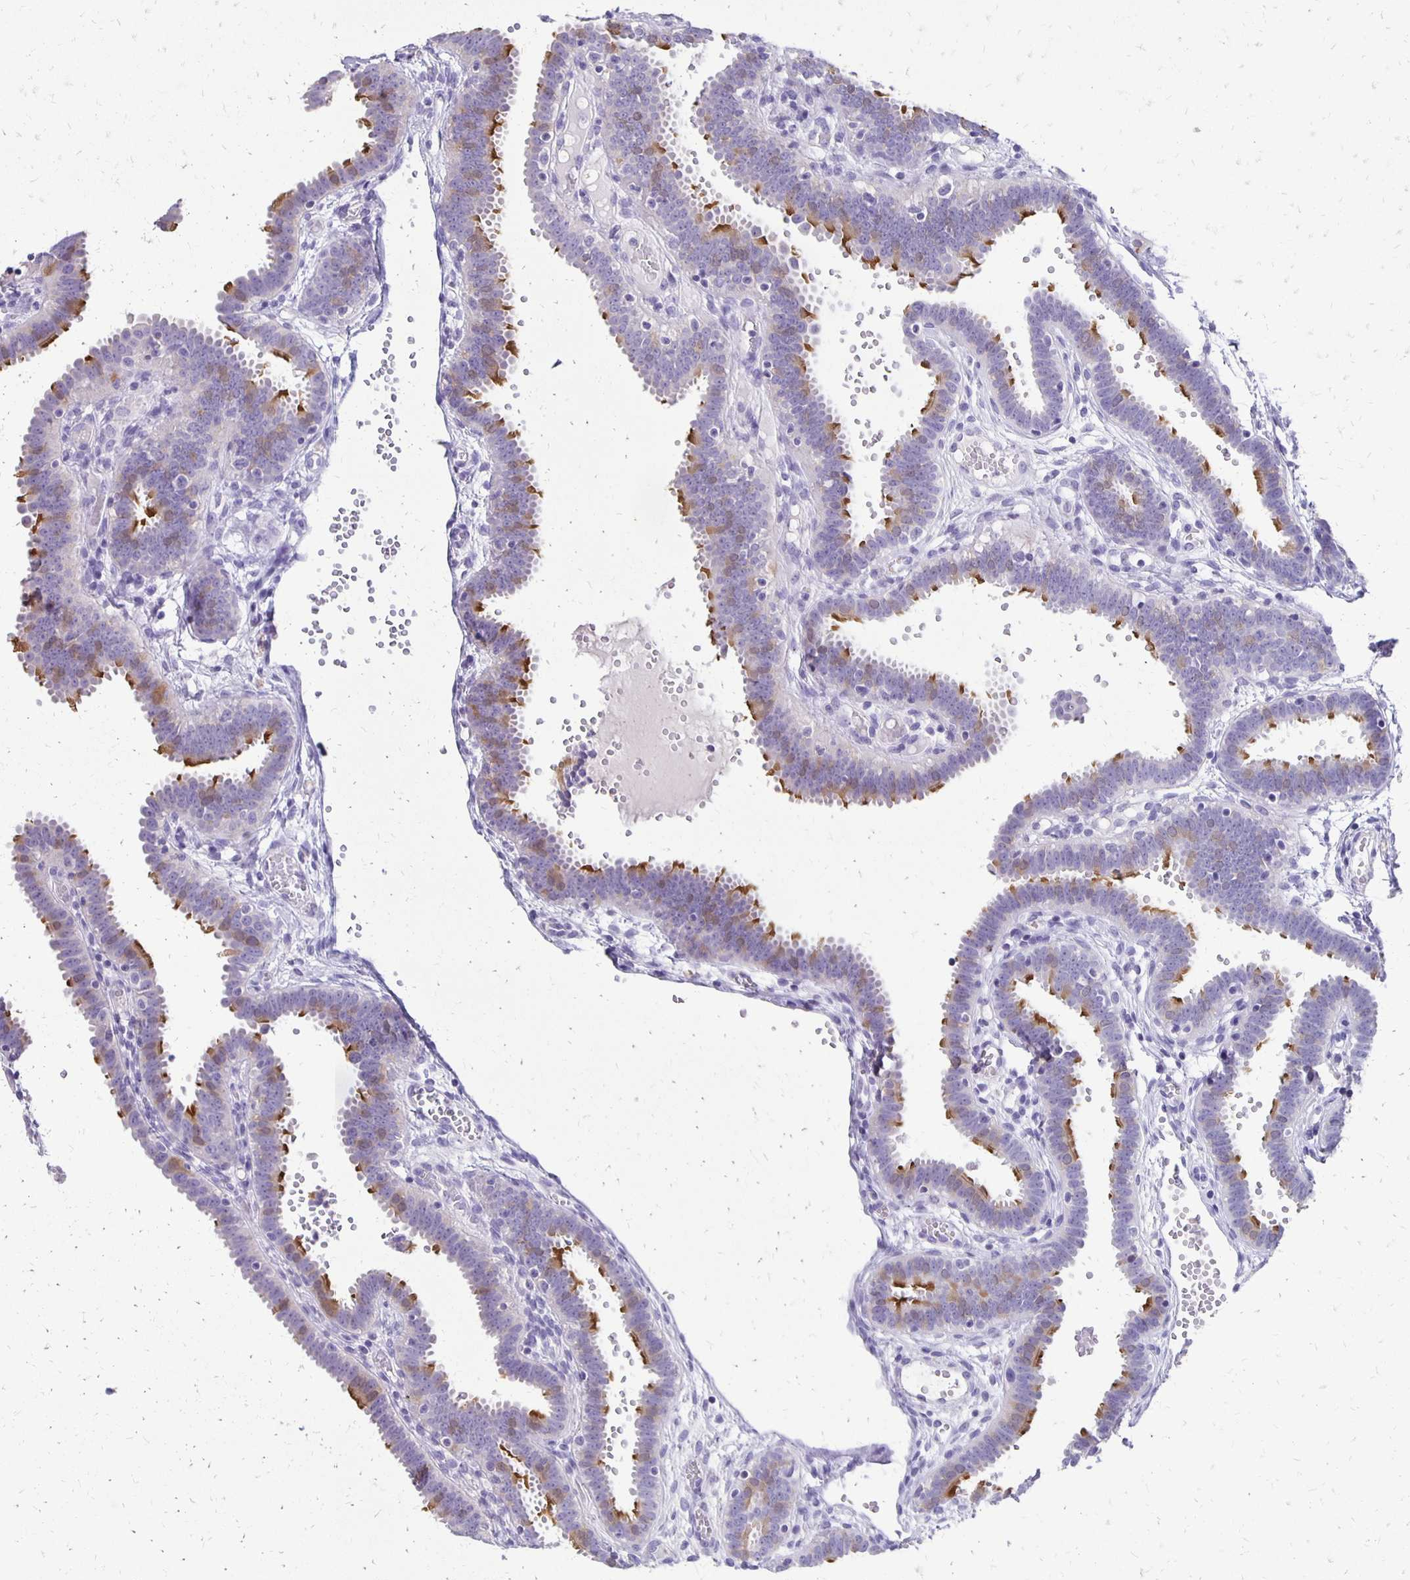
{"staining": {"intensity": "moderate", "quantity": "25%-75%", "location": "cytoplasmic/membranous"}, "tissue": "fallopian tube", "cell_type": "Glandular cells", "image_type": "normal", "snomed": [{"axis": "morphology", "description": "Normal tissue, NOS"}, {"axis": "topography", "description": "Fallopian tube"}], "caption": "The immunohistochemical stain labels moderate cytoplasmic/membranous expression in glandular cells of benign fallopian tube.", "gene": "ANKRD45", "patient": {"sex": "female", "age": 37}}